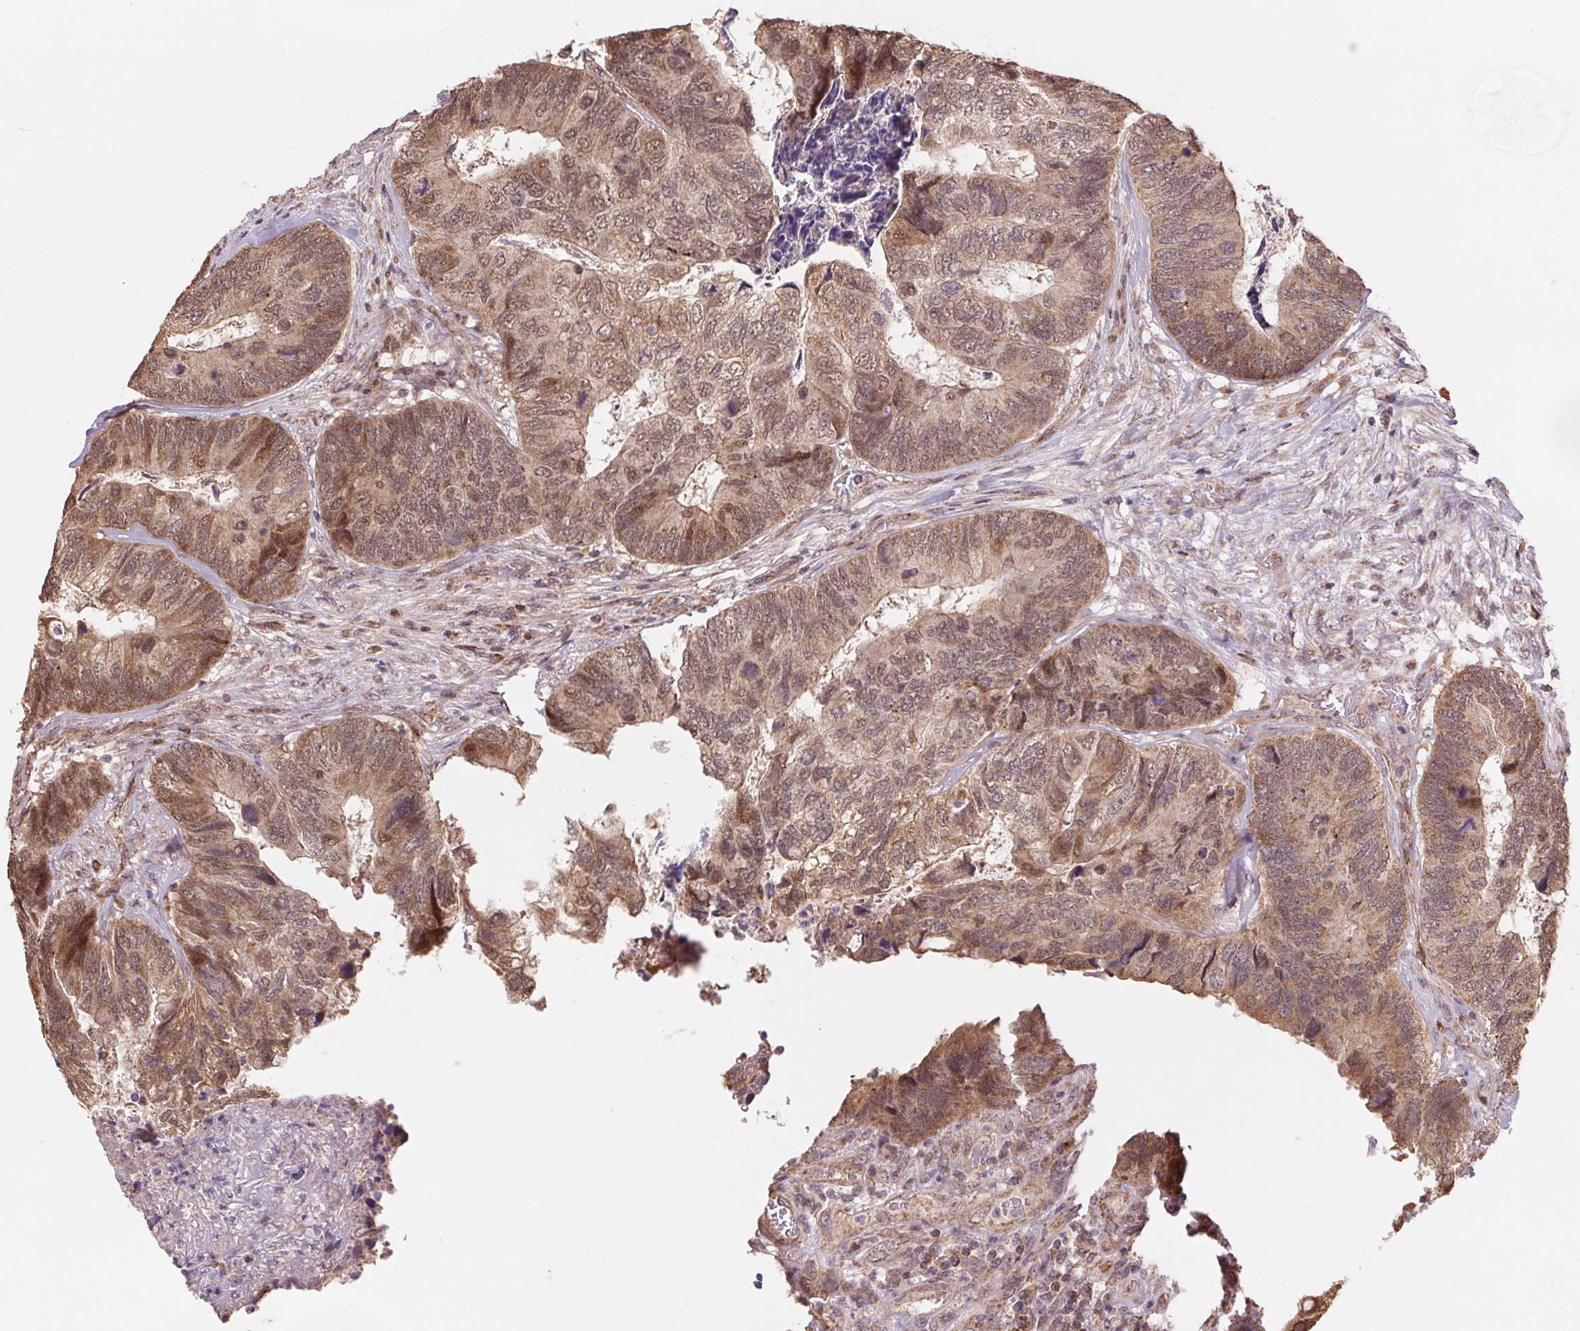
{"staining": {"intensity": "moderate", "quantity": "25%-75%", "location": "cytoplasmic/membranous,nuclear"}, "tissue": "colorectal cancer", "cell_type": "Tumor cells", "image_type": "cancer", "snomed": [{"axis": "morphology", "description": "Adenocarcinoma, NOS"}, {"axis": "topography", "description": "Colon"}], "caption": "A brown stain labels moderate cytoplasmic/membranous and nuclear staining of a protein in colorectal cancer (adenocarcinoma) tumor cells.", "gene": "PDHA1", "patient": {"sex": "female", "age": 67}}